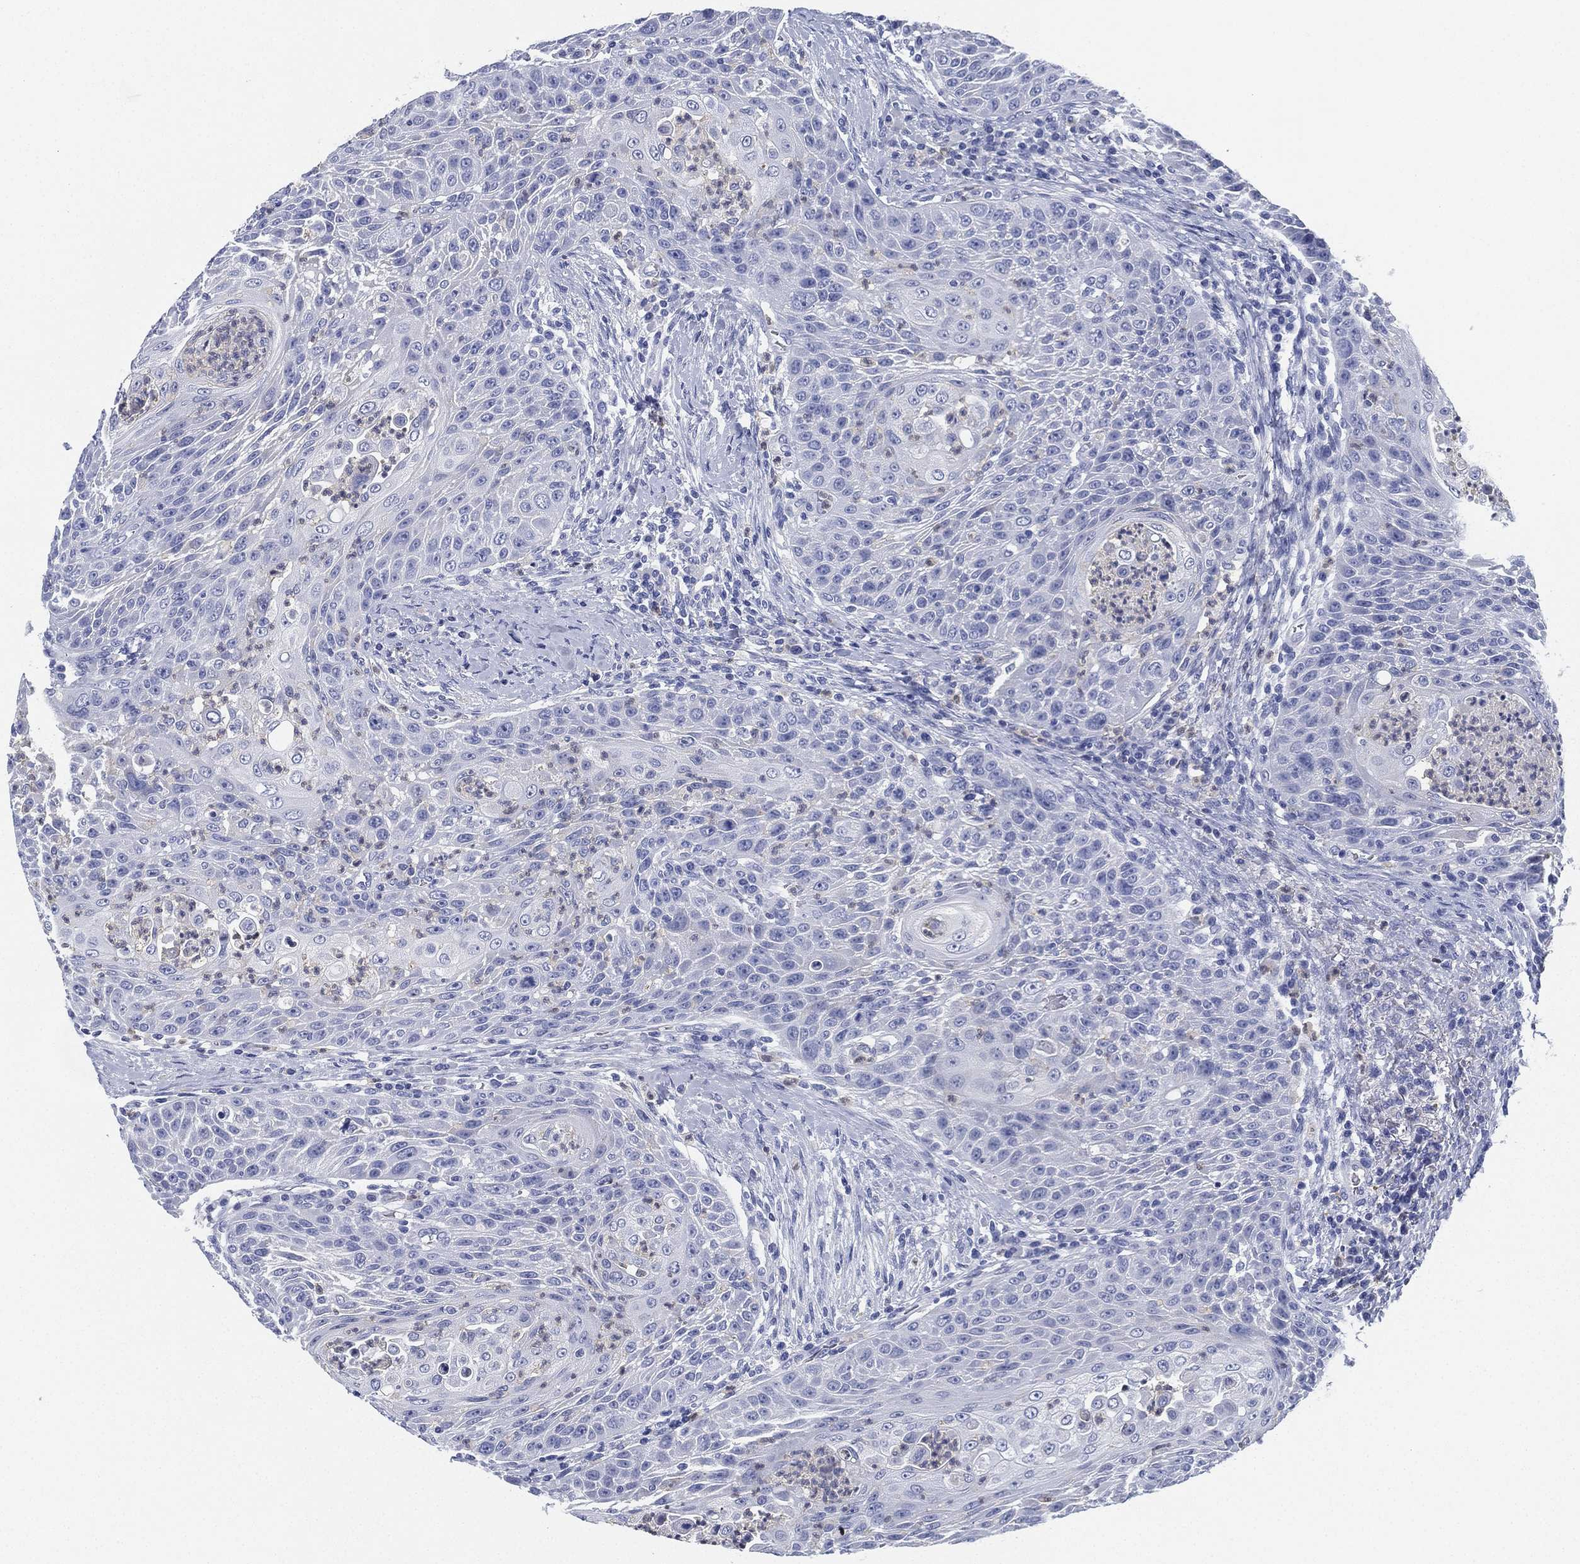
{"staining": {"intensity": "negative", "quantity": "none", "location": "none"}, "tissue": "head and neck cancer", "cell_type": "Tumor cells", "image_type": "cancer", "snomed": [{"axis": "morphology", "description": "Squamous cell carcinoma, NOS"}, {"axis": "topography", "description": "Head-Neck"}], "caption": "DAB (3,3'-diaminobenzidine) immunohistochemical staining of human head and neck cancer (squamous cell carcinoma) exhibits no significant expression in tumor cells. Brightfield microscopy of immunohistochemistry stained with DAB (3,3'-diaminobenzidine) (brown) and hematoxylin (blue), captured at high magnification.", "gene": "DEFB121", "patient": {"sex": "male", "age": 69}}